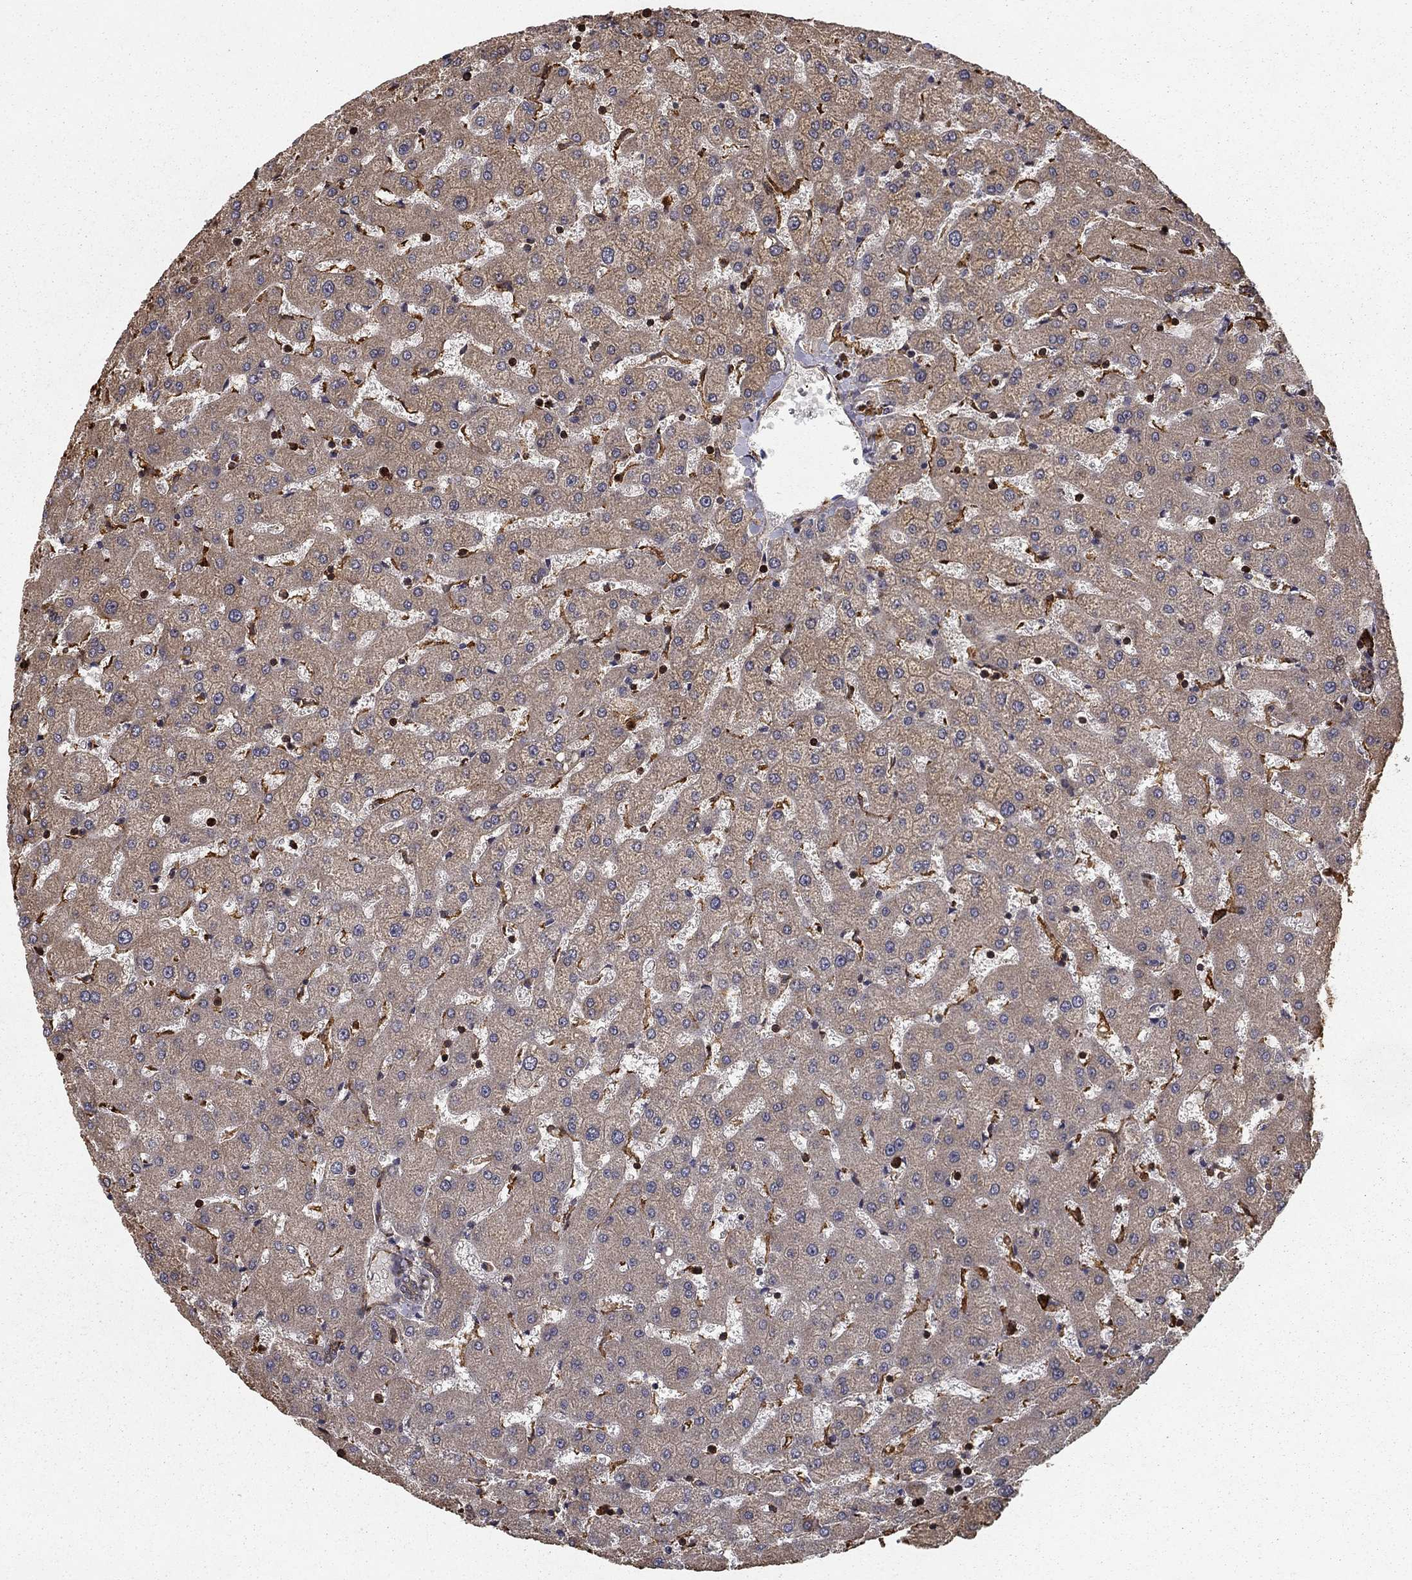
{"staining": {"intensity": "negative", "quantity": "none", "location": "none"}, "tissue": "liver", "cell_type": "Cholangiocytes", "image_type": "normal", "snomed": [{"axis": "morphology", "description": "Normal tissue, NOS"}, {"axis": "topography", "description": "Liver"}], "caption": "An image of human liver is negative for staining in cholangiocytes. (DAB (3,3'-diaminobenzidine) immunohistochemistry (IHC) visualized using brightfield microscopy, high magnification).", "gene": "HABP4", "patient": {"sex": "female", "age": 50}}